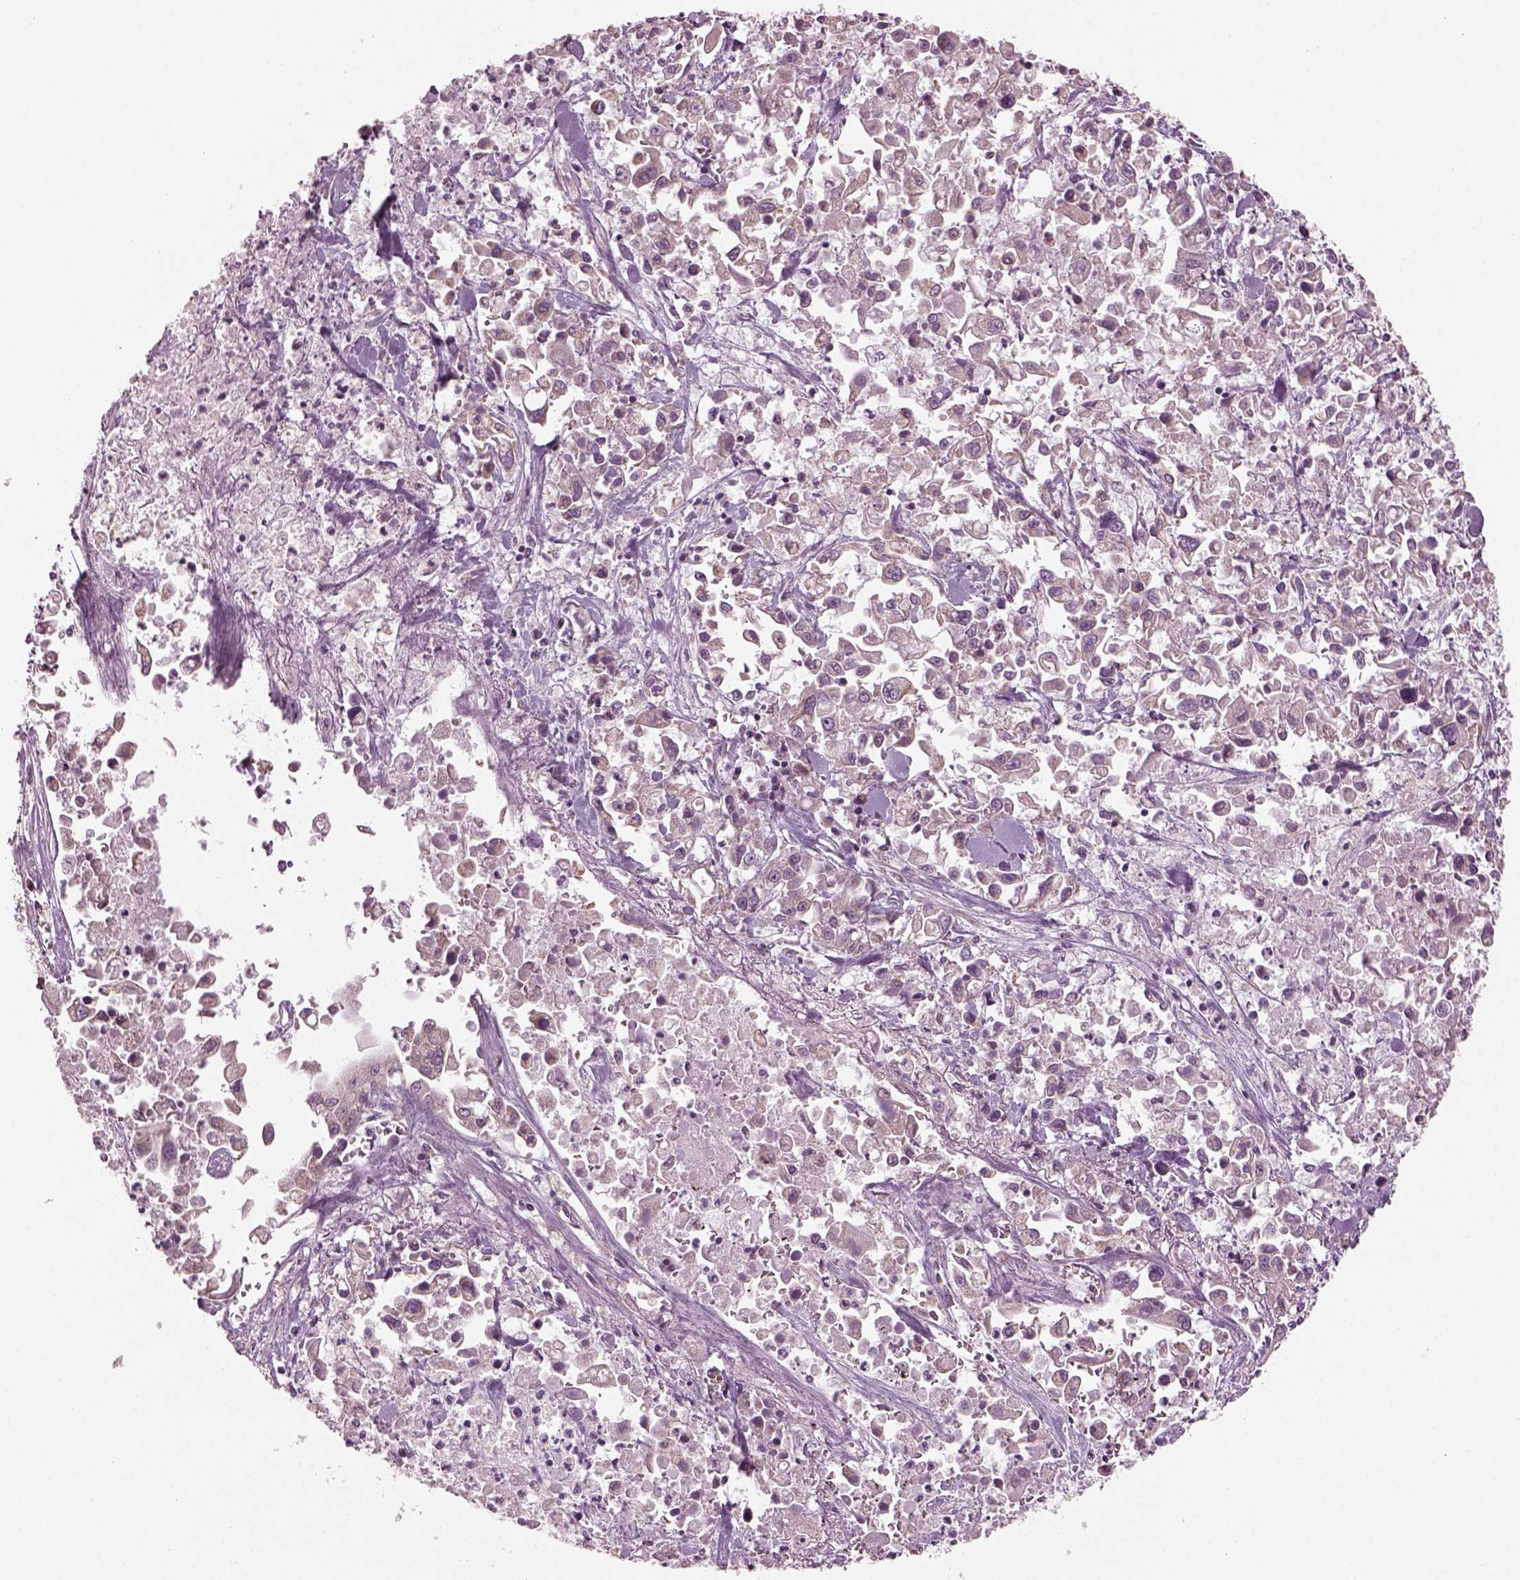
{"staining": {"intensity": "negative", "quantity": "none", "location": "none"}, "tissue": "pancreatic cancer", "cell_type": "Tumor cells", "image_type": "cancer", "snomed": [{"axis": "morphology", "description": "Adenocarcinoma, NOS"}, {"axis": "topography", "description": "Pancreas"}], "caption": "Protein analysis of pancreatic cancer (adenocarcinoma) demonstrates no significant expression in tumor cells. (Brightfield microscopy of DAB IHC at high magnification).", "gene": "SPATA7", "patient": {"sex": "female", "age": 83}}